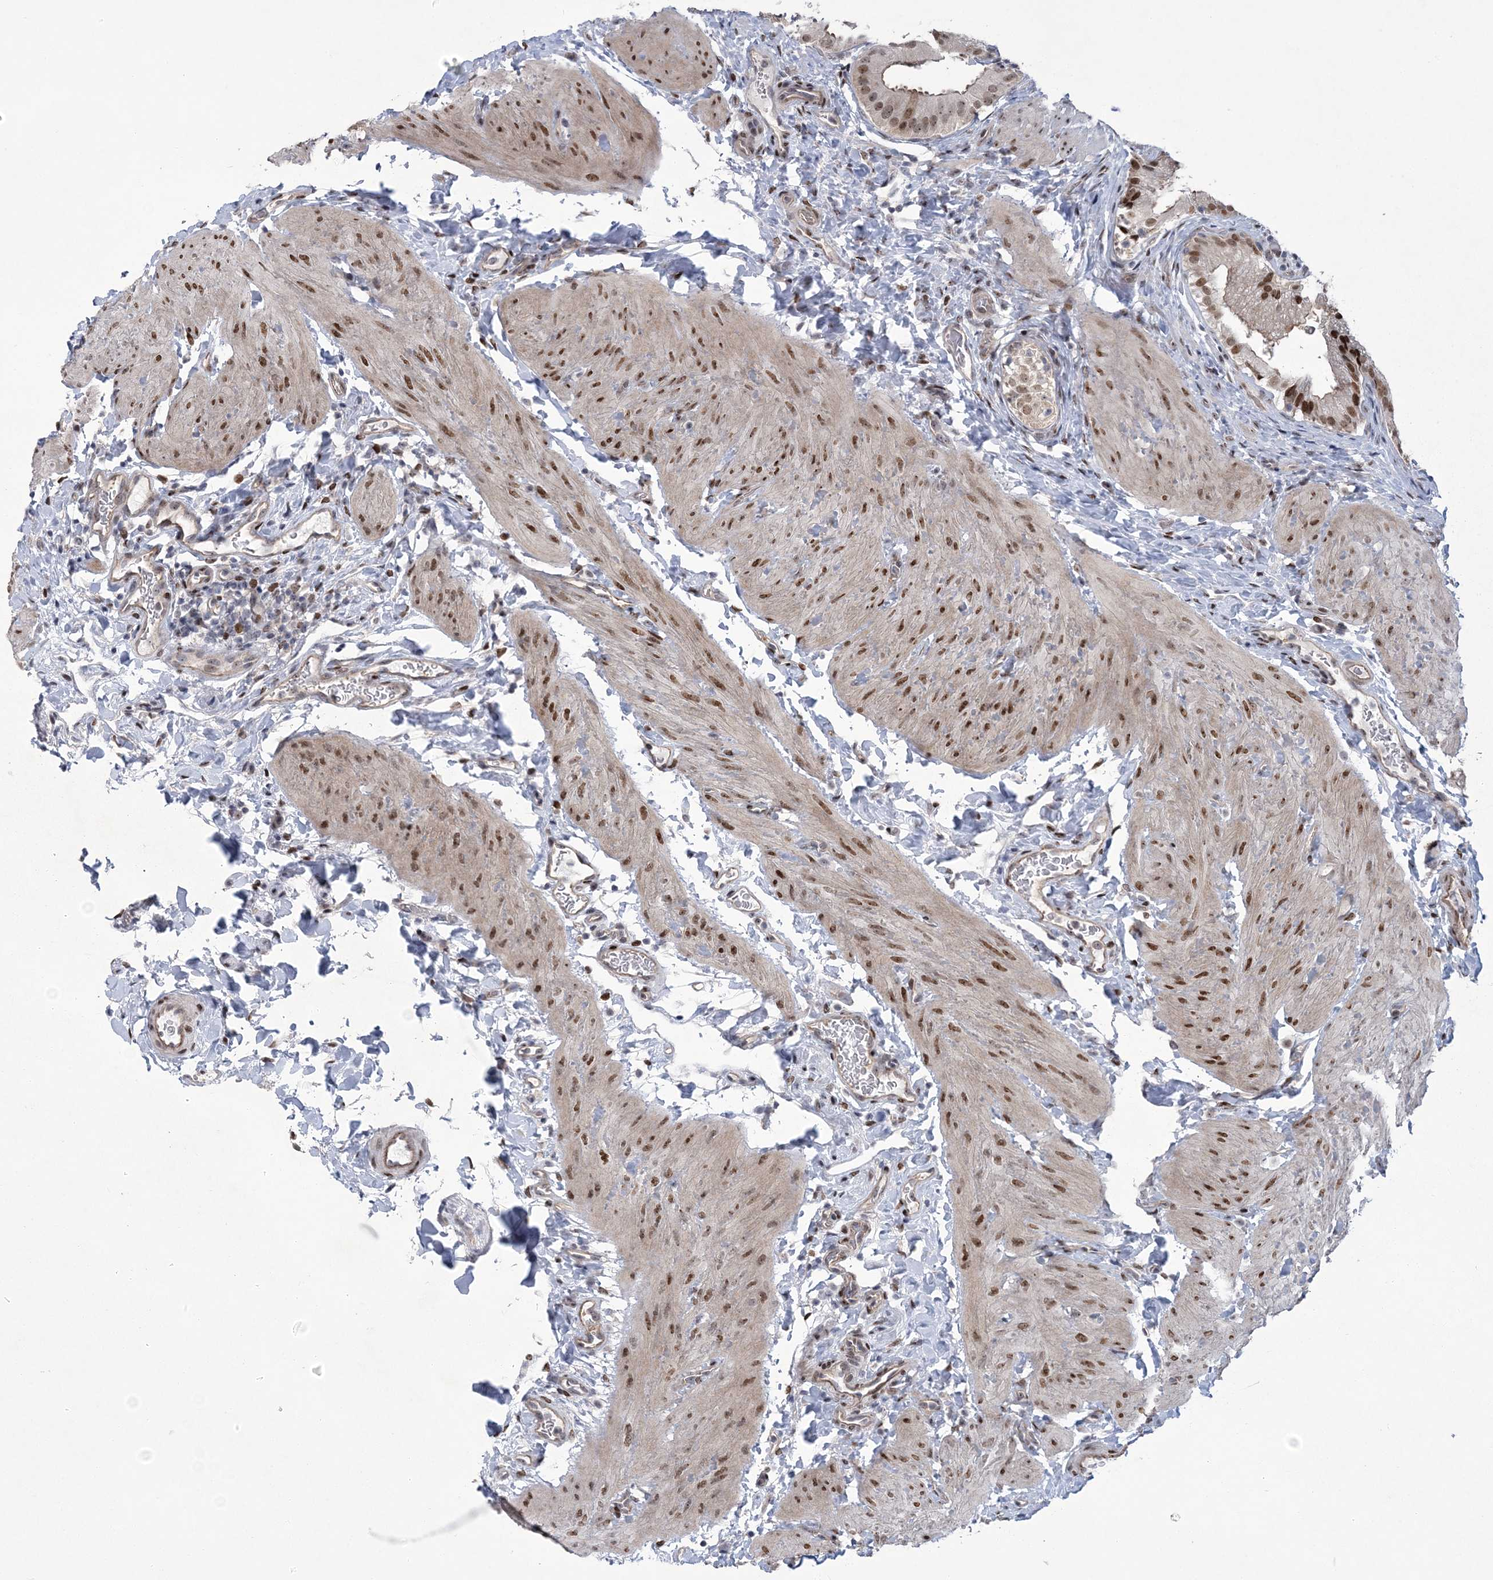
{"staining": {"intensity": "moderate", "quantity": ">75%", "location": "cytoplasmic/membranous,nuclear"}, "tissue": "gallbladder", "cell_type": "Glandular cells", "image_type": "normal", "snomed": [{"axis": "morphology", "description": "Normal tissue, NOS"}, {"axis": "topography", "description": "Gallbladder"}], "caption": "The image demonstrates staining of benign gallbladder, revealing moderate cytoplasmic/membranous,nuclear protein expression (brown color) within glandular cells. (IHC, brightfield microscopy, high magnification).", "gene": "HOMEZ", "patient": {"sex": "female", "age": 30}}